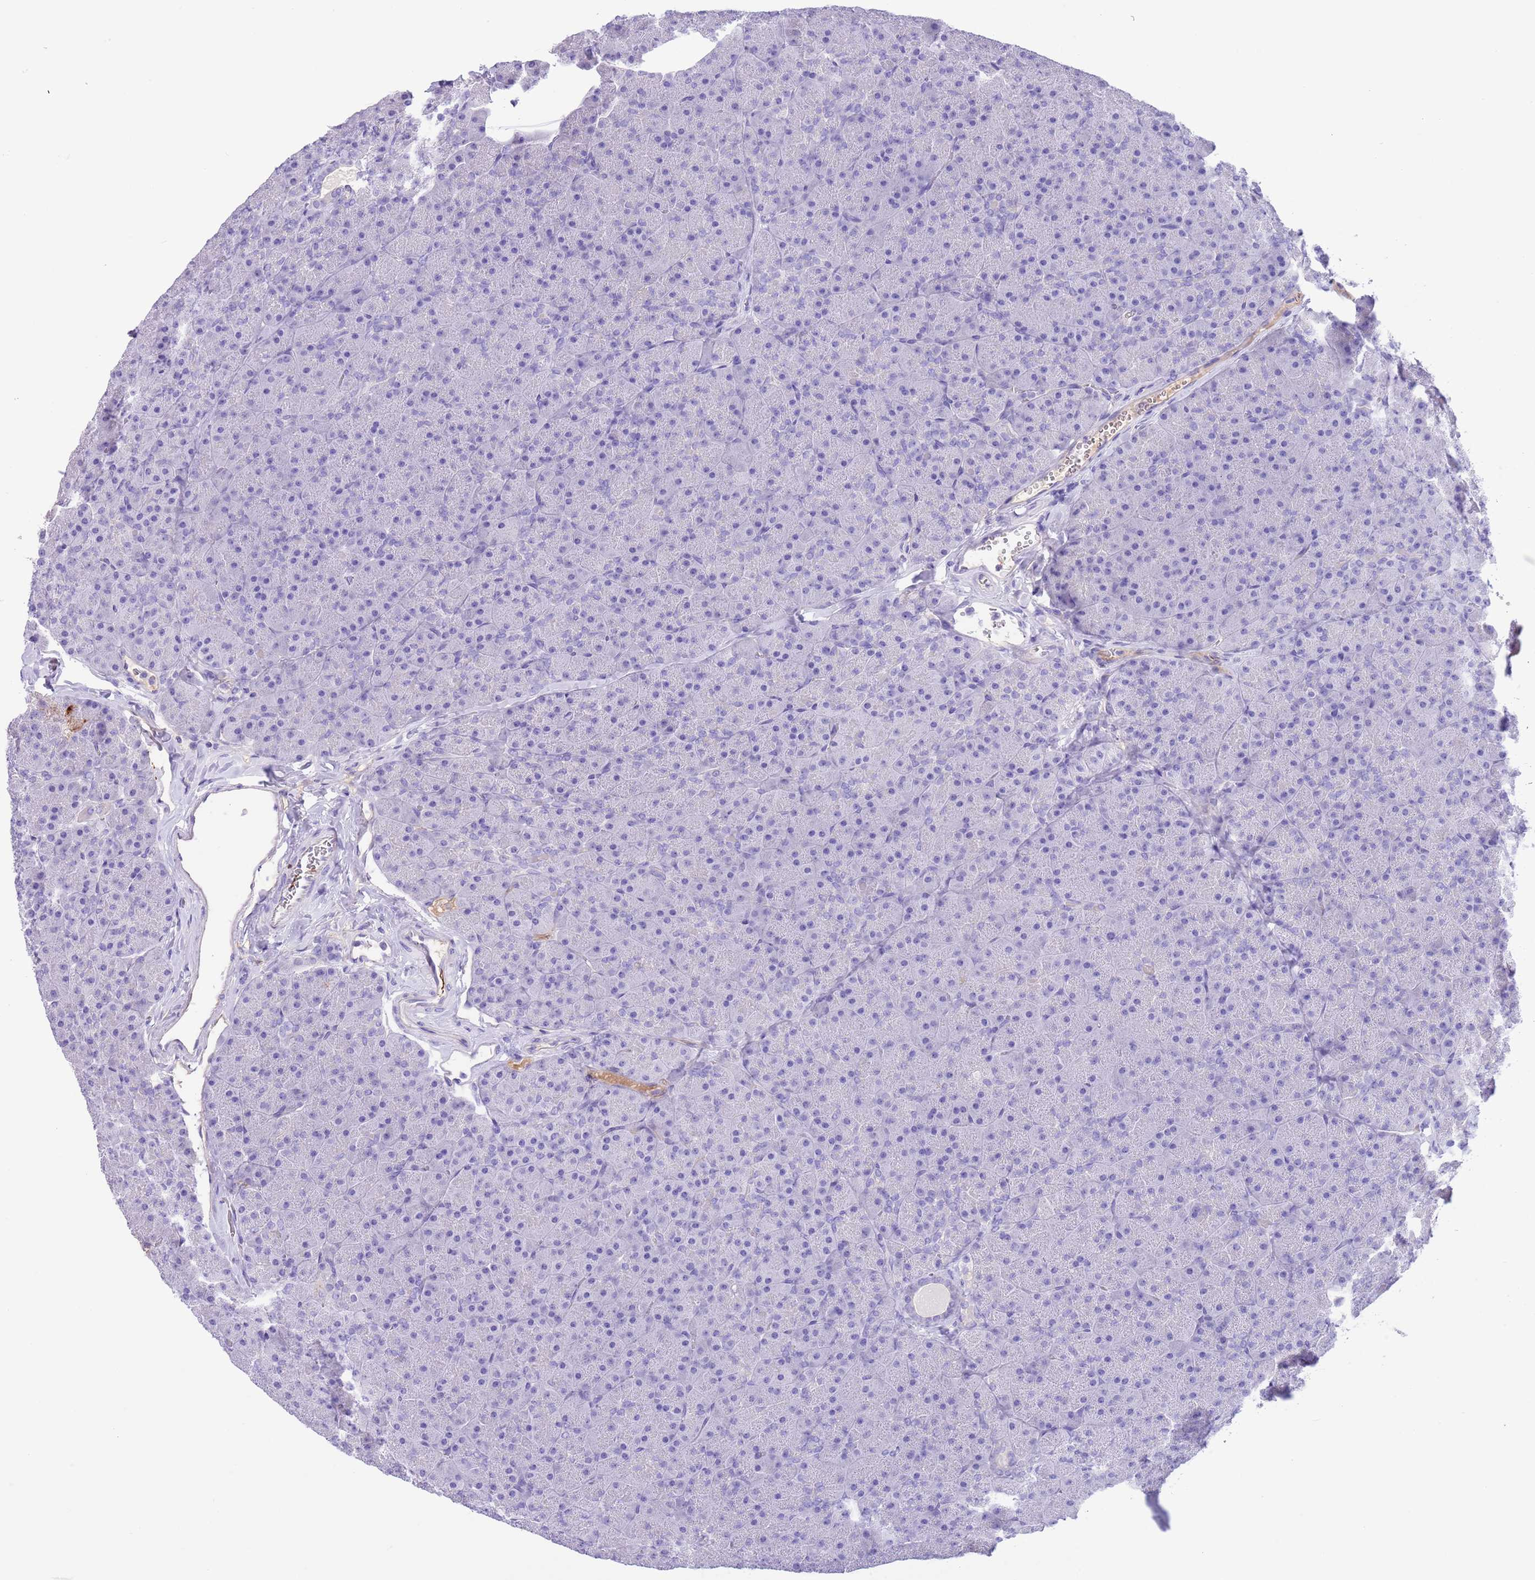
{"staining": {"intensity": "negative", "quantity": "none", "location": "none"}, "tissue": "pancreas", "cell_type": "Exocrine glandular cells", "image_type": "normal", "snomed": [{"axis": "morphology", "description": "Normal tissue, NOS"}, {"axis": "topography", "description": "Pancreas"}], "caption": "Immunohistochemistry photomicrograph of normal pancreas: human pancreas stained with DAB exhibits no significant protein staining in exocrine glandular cells. (DAB (3,3'-diaminobenzidine) immunohistochemistry (IHC), high magnification).", "gene": "IGF1", "patient": {"sex": "male", "age": 36}}